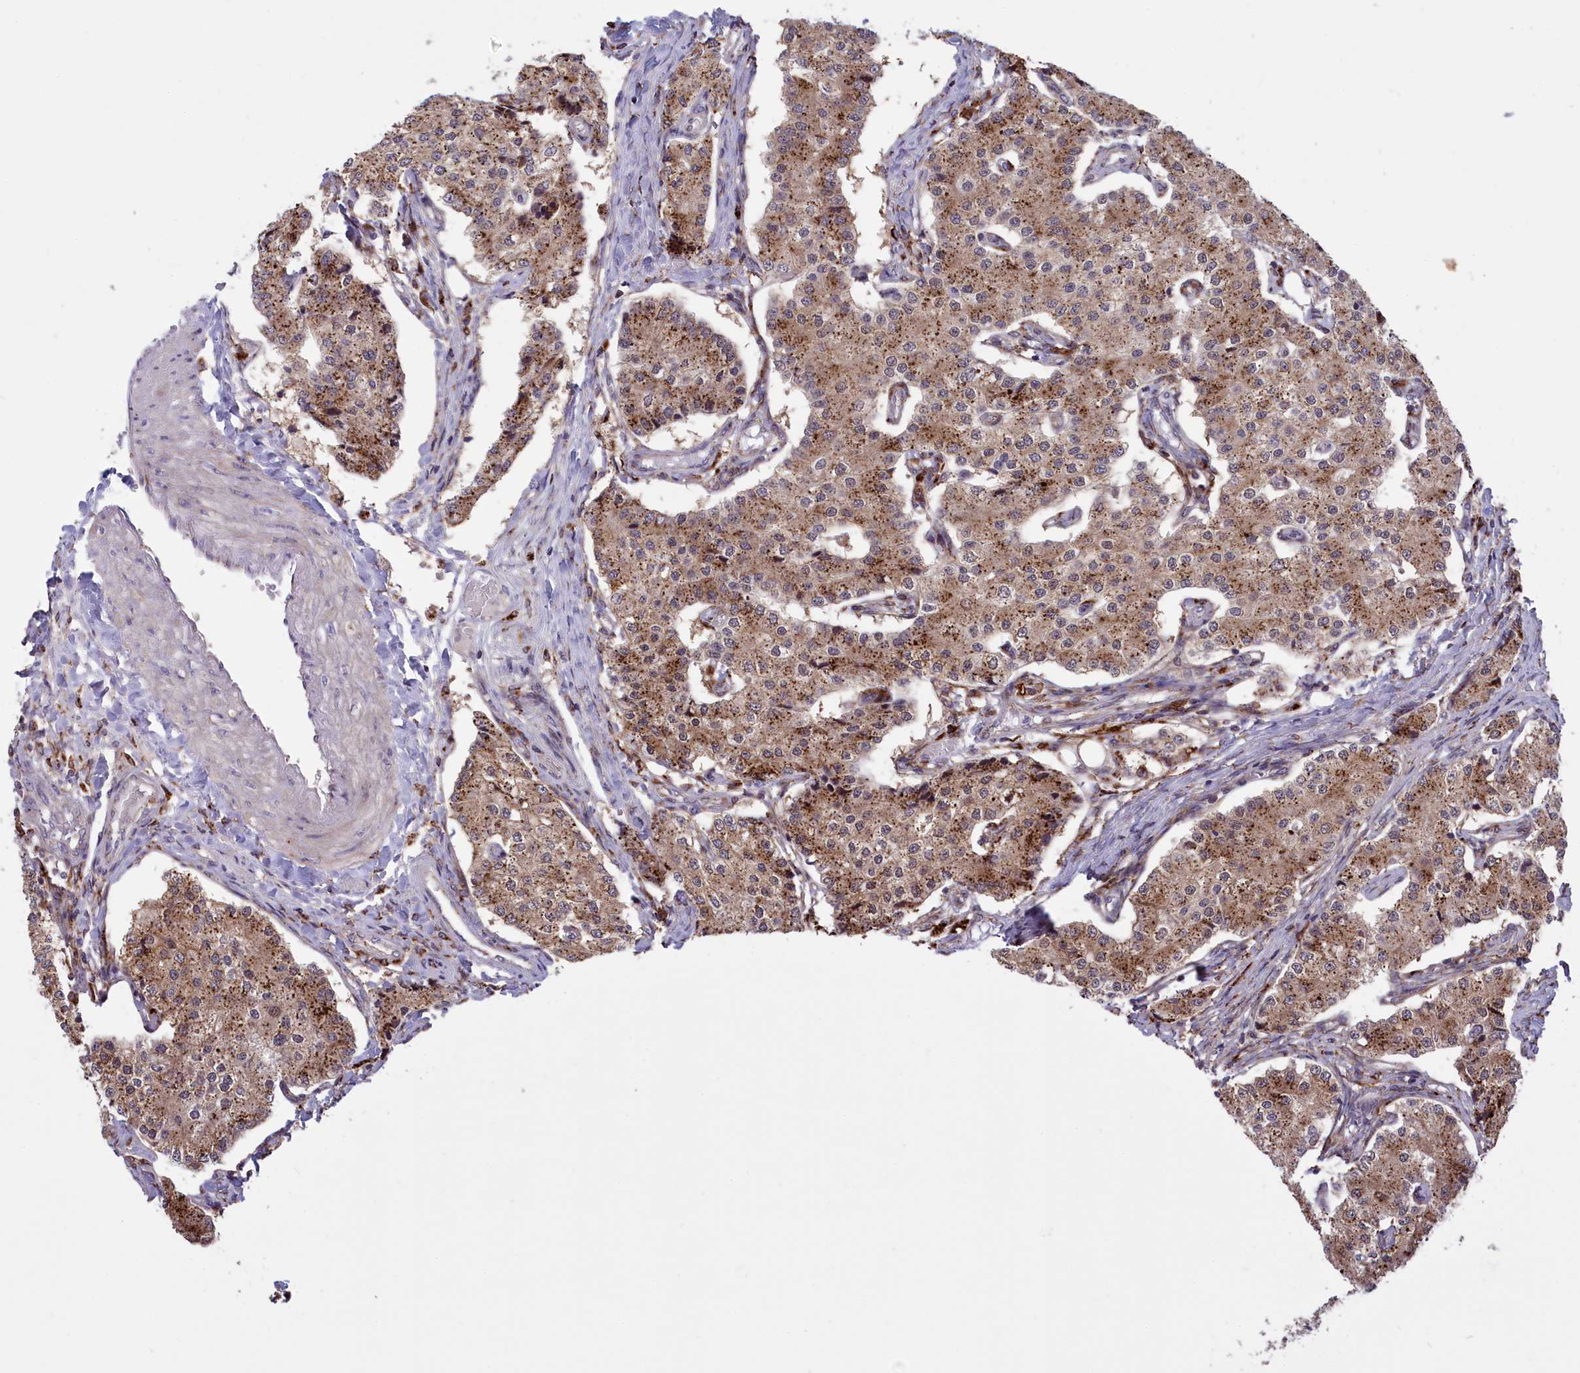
{"staining": {"intensity": "moderate", "quantity": "25%-75%", "location": "cytoplasmic/membranous"}, "tissue": "carcinoid", "cell_type": "Tumor cells", "image_type": "cancer", "snomed": [{"axis": "morphology", "description": "Carcinoid, malignant, NOS"}, {"axis": "topography", "description": "Colon"}], "caption": "Carcinoid stained with immunohistochemistry displays moderate cytoplasmic/membranous positivity in about 25%-75% of tumor cells. The protein of interest is shown in brown color, while the nuclei are stained blue.", "gene": "MAN2B1", "patient": {"sex": "female", "age": 52}}